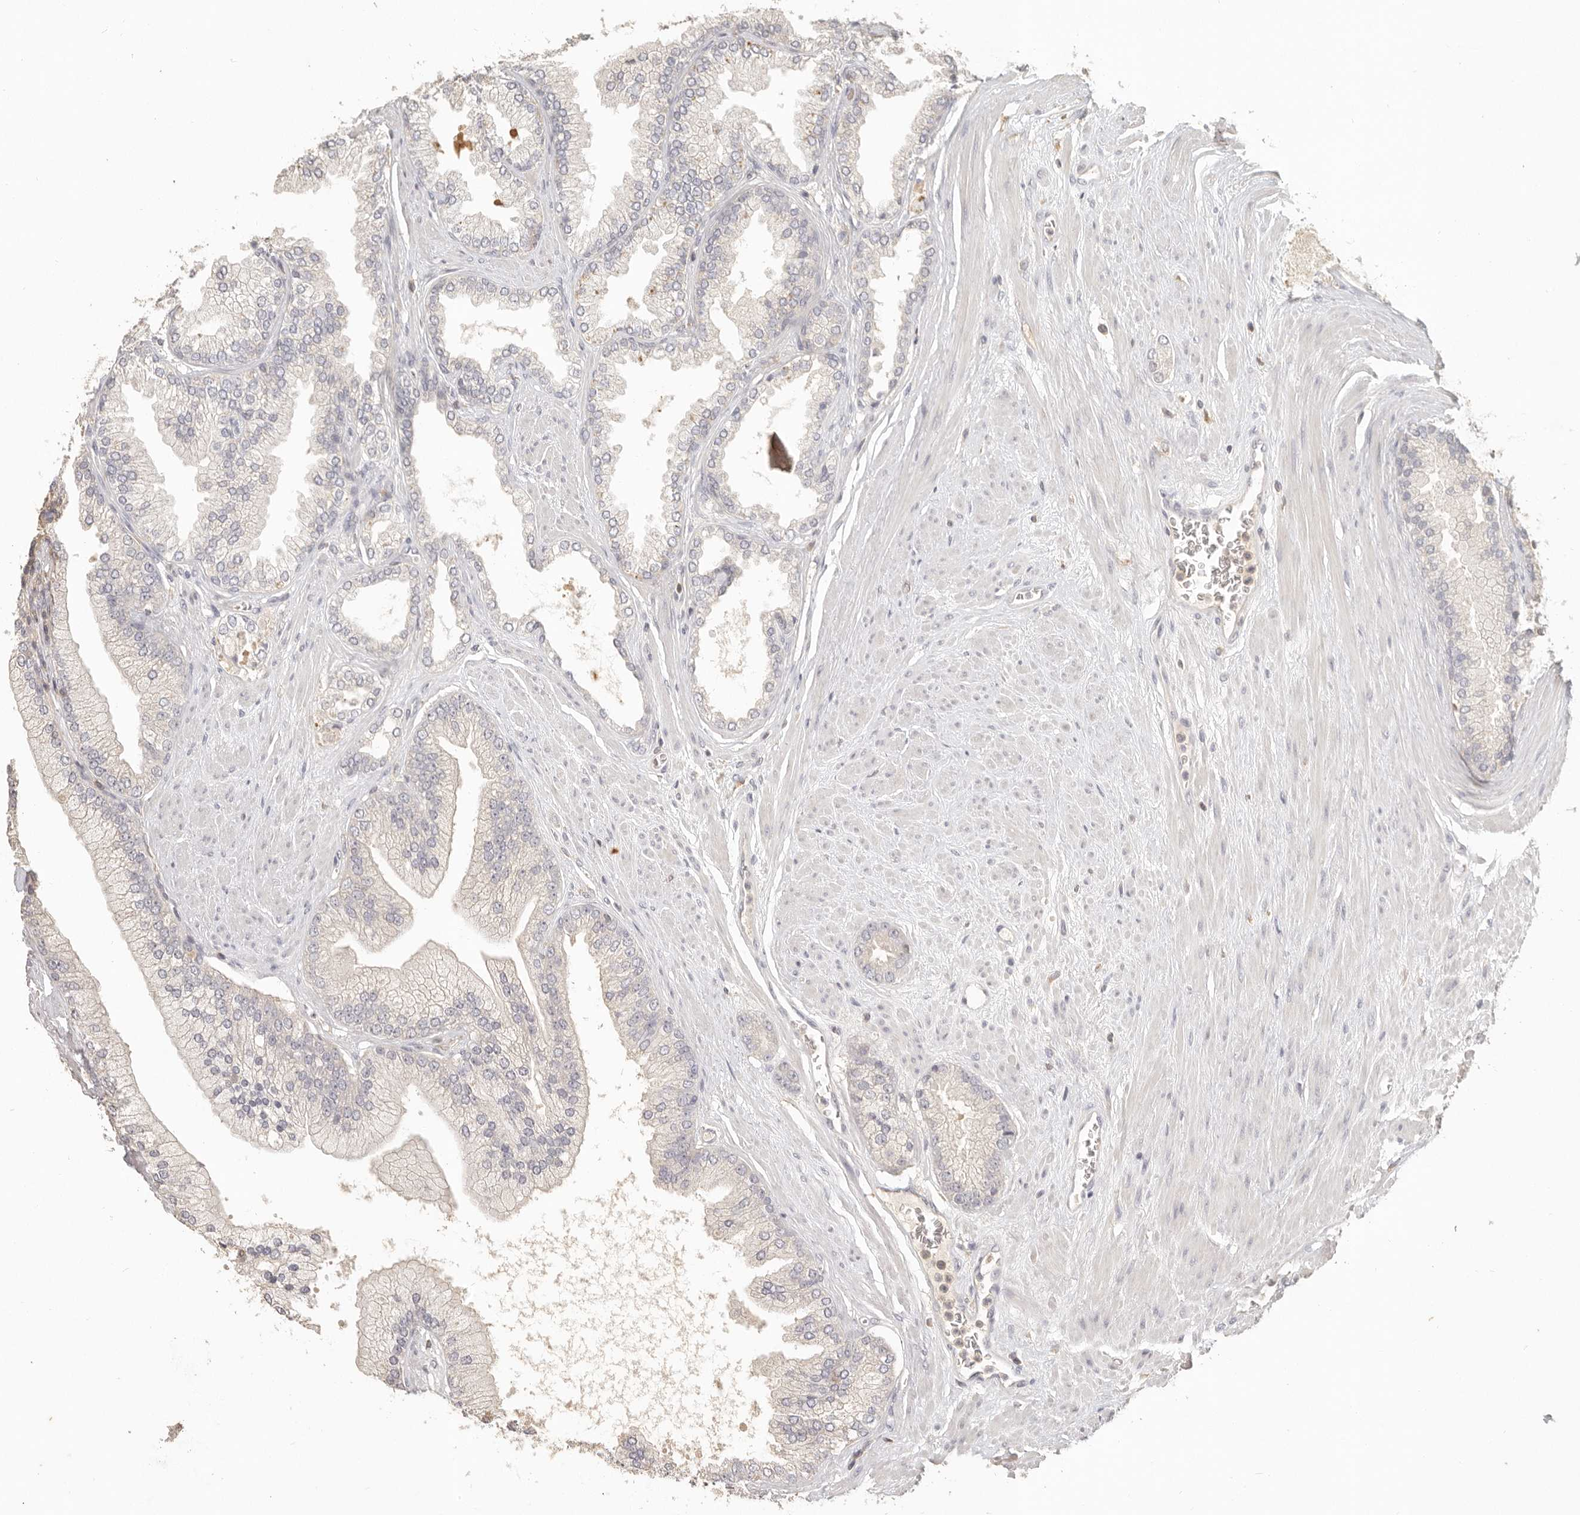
{"staining": {"intensity": "negative", "quantity": "none", "location": "none"}, "tissue": "prostate cancer", "cell_type": "Tumor cells", "image_type": "cancer", "snomed": [{"axis": "morphology", "description": "Adenocarcinoma, High grade"}, {"axis": "topography", "description": "Prostate"}], "caption": "DAB (3,3'-diaminobenzidine) immunohistochemical staining of adenocarcinoma (high-grade) (prostate) displays no significant expression in tumor cells. (DAB immunohistochemistry visualized using brightfield microscopy, high magnification).", "gene": "CSK", "patient": {"sex": "male", "age": 58}}